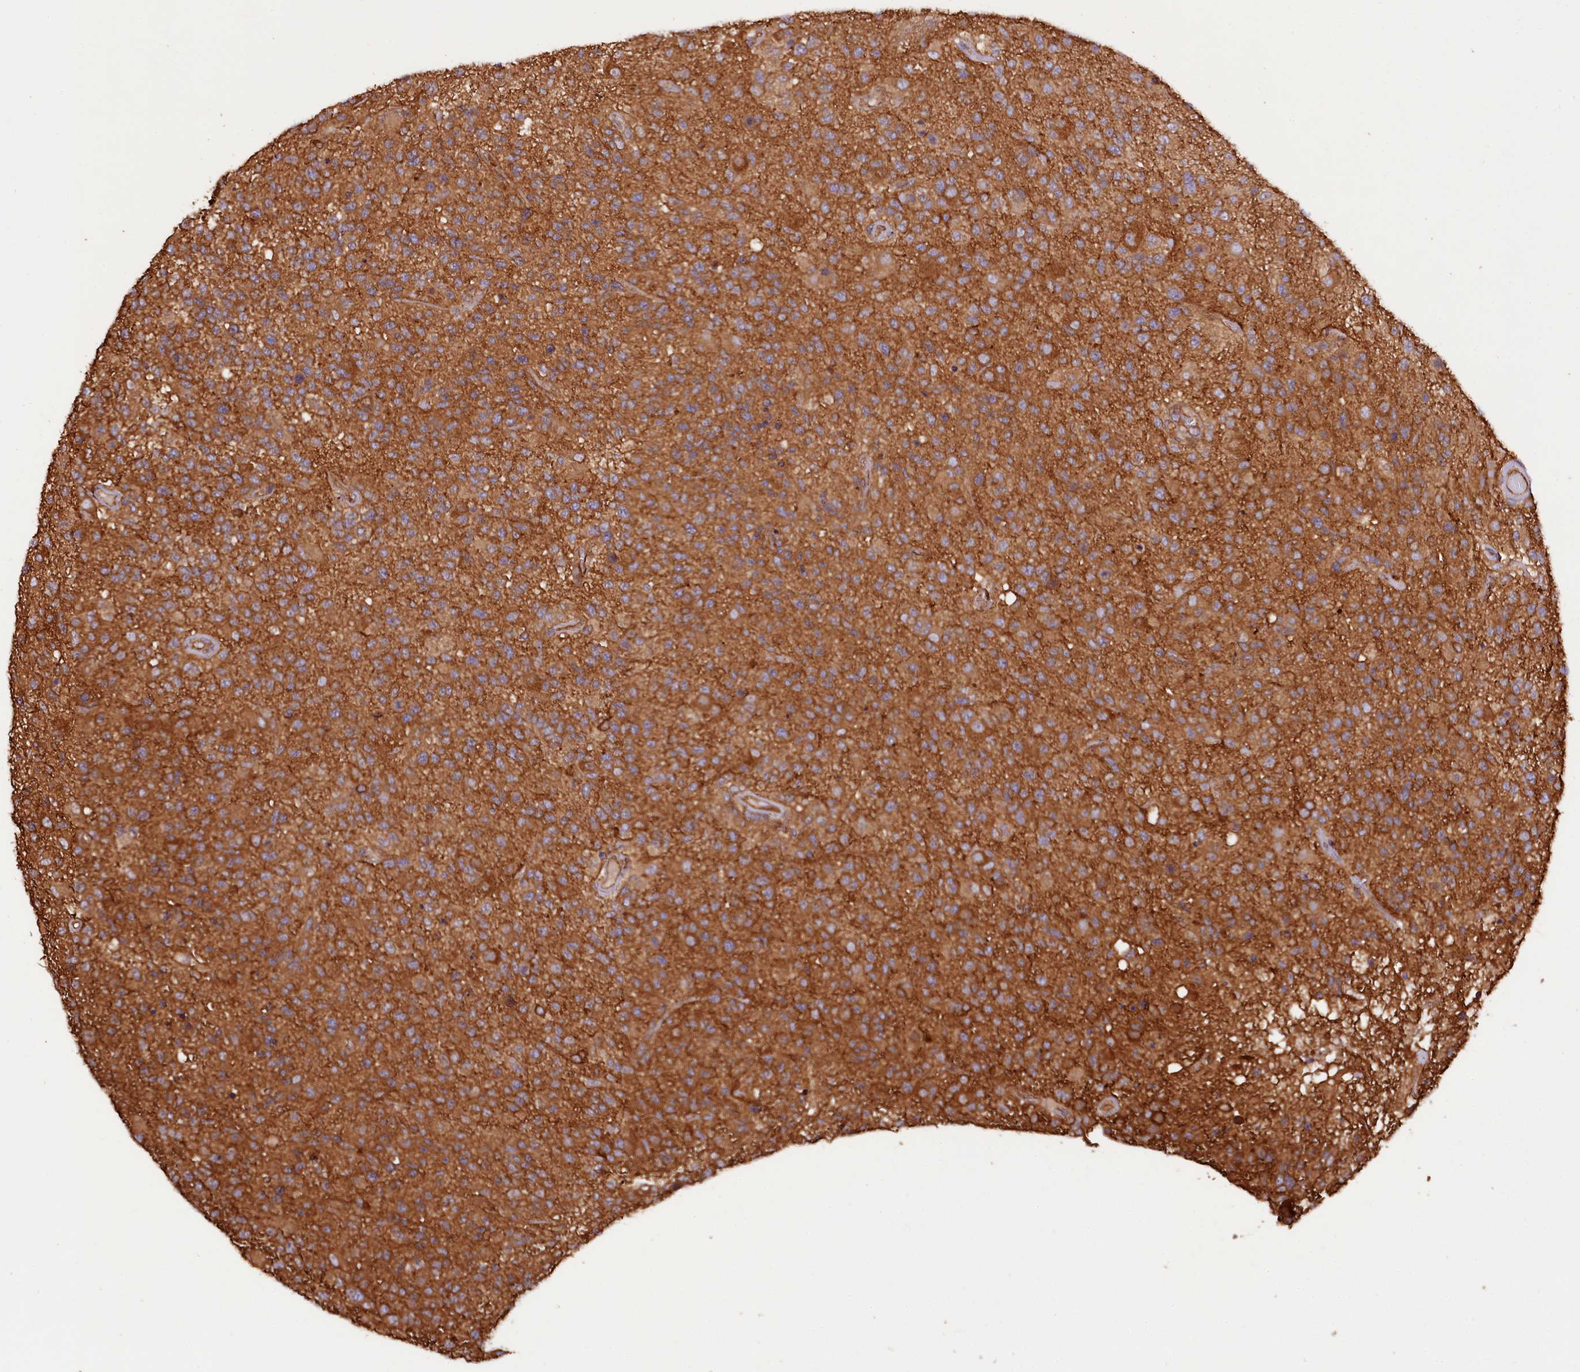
{"staining": {"intensity": "strong", "quantity": ">75%", "location": "cytoplasmic/membranous"}, "tissue": "glioma", "cell_type": "Tumor cells", "image_type": "cancer", "snomed": [{"axis": "morphology", "description": "Glioma, malignant, High grade"}, {"axis": "morphology", "description": "Glioblastoma, NOS"}, {"axis": "topography", "description": "Brain"}], "caption": "Immunohistochemistry photomicrograph of neoplastic tissue: human glioblastoma stained using IHC displays high levels of strong protein expression localized specifically in the cytoplasmic/membranous of tumor cells, appearing as a cytoplasmic/membranous brown color.", "gene": "CEP295", "patient": {"sex": "male", "age": 60}}